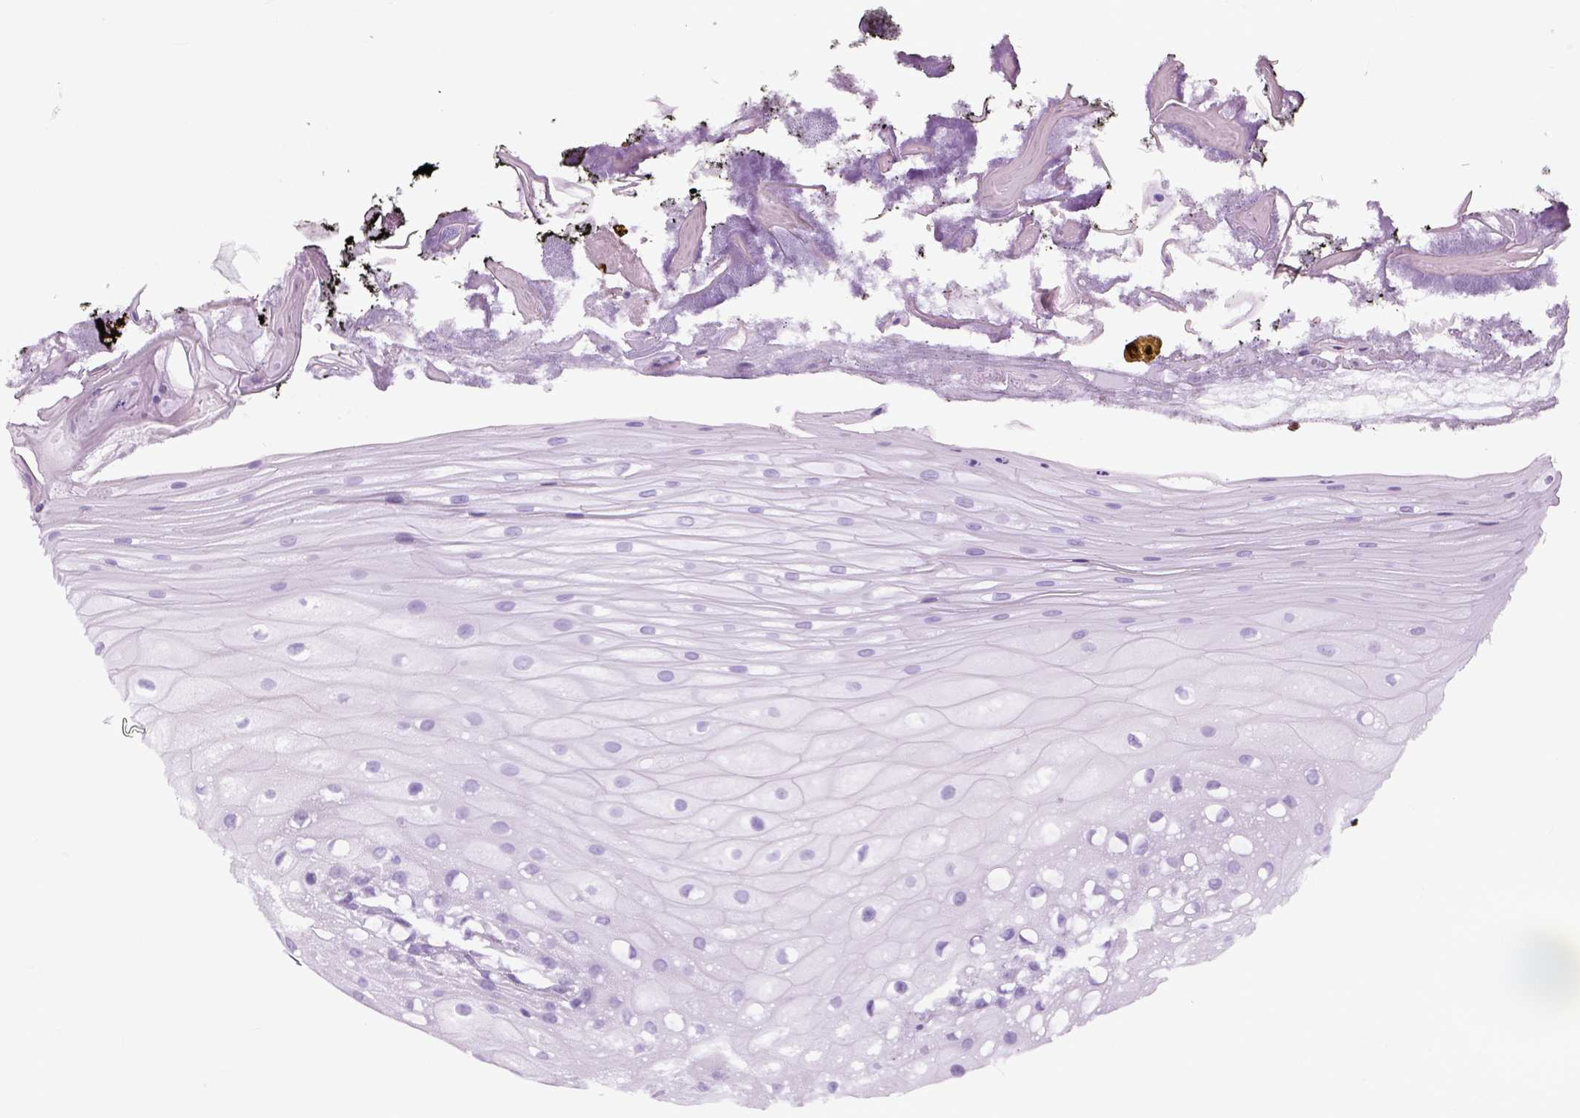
{"staining": {"intensity": "negative", "quantity": "none", "location": "none"}, "tissue": "oral mucosa", "cell_type": "Squamous epithelial cells", "image_type": "normal", "snomed": [{"axis": "morphology", "description": "Normal tissue, NOS"}, {"axis": "morphology", "description": "Squamous cell carcinoma, NOS"}, {"axis": "topography", "description": "Oral tissue"}, {"axis": "topography", "description": "Head-Neck"}], "caption": "DAB immunohistochemical staining of unremarkable human oral mucosa exhibits no significant positivity in squamous epithelial cells.", "gene": "NECAB1", "patient": {"sex": "male", "age": 69}}